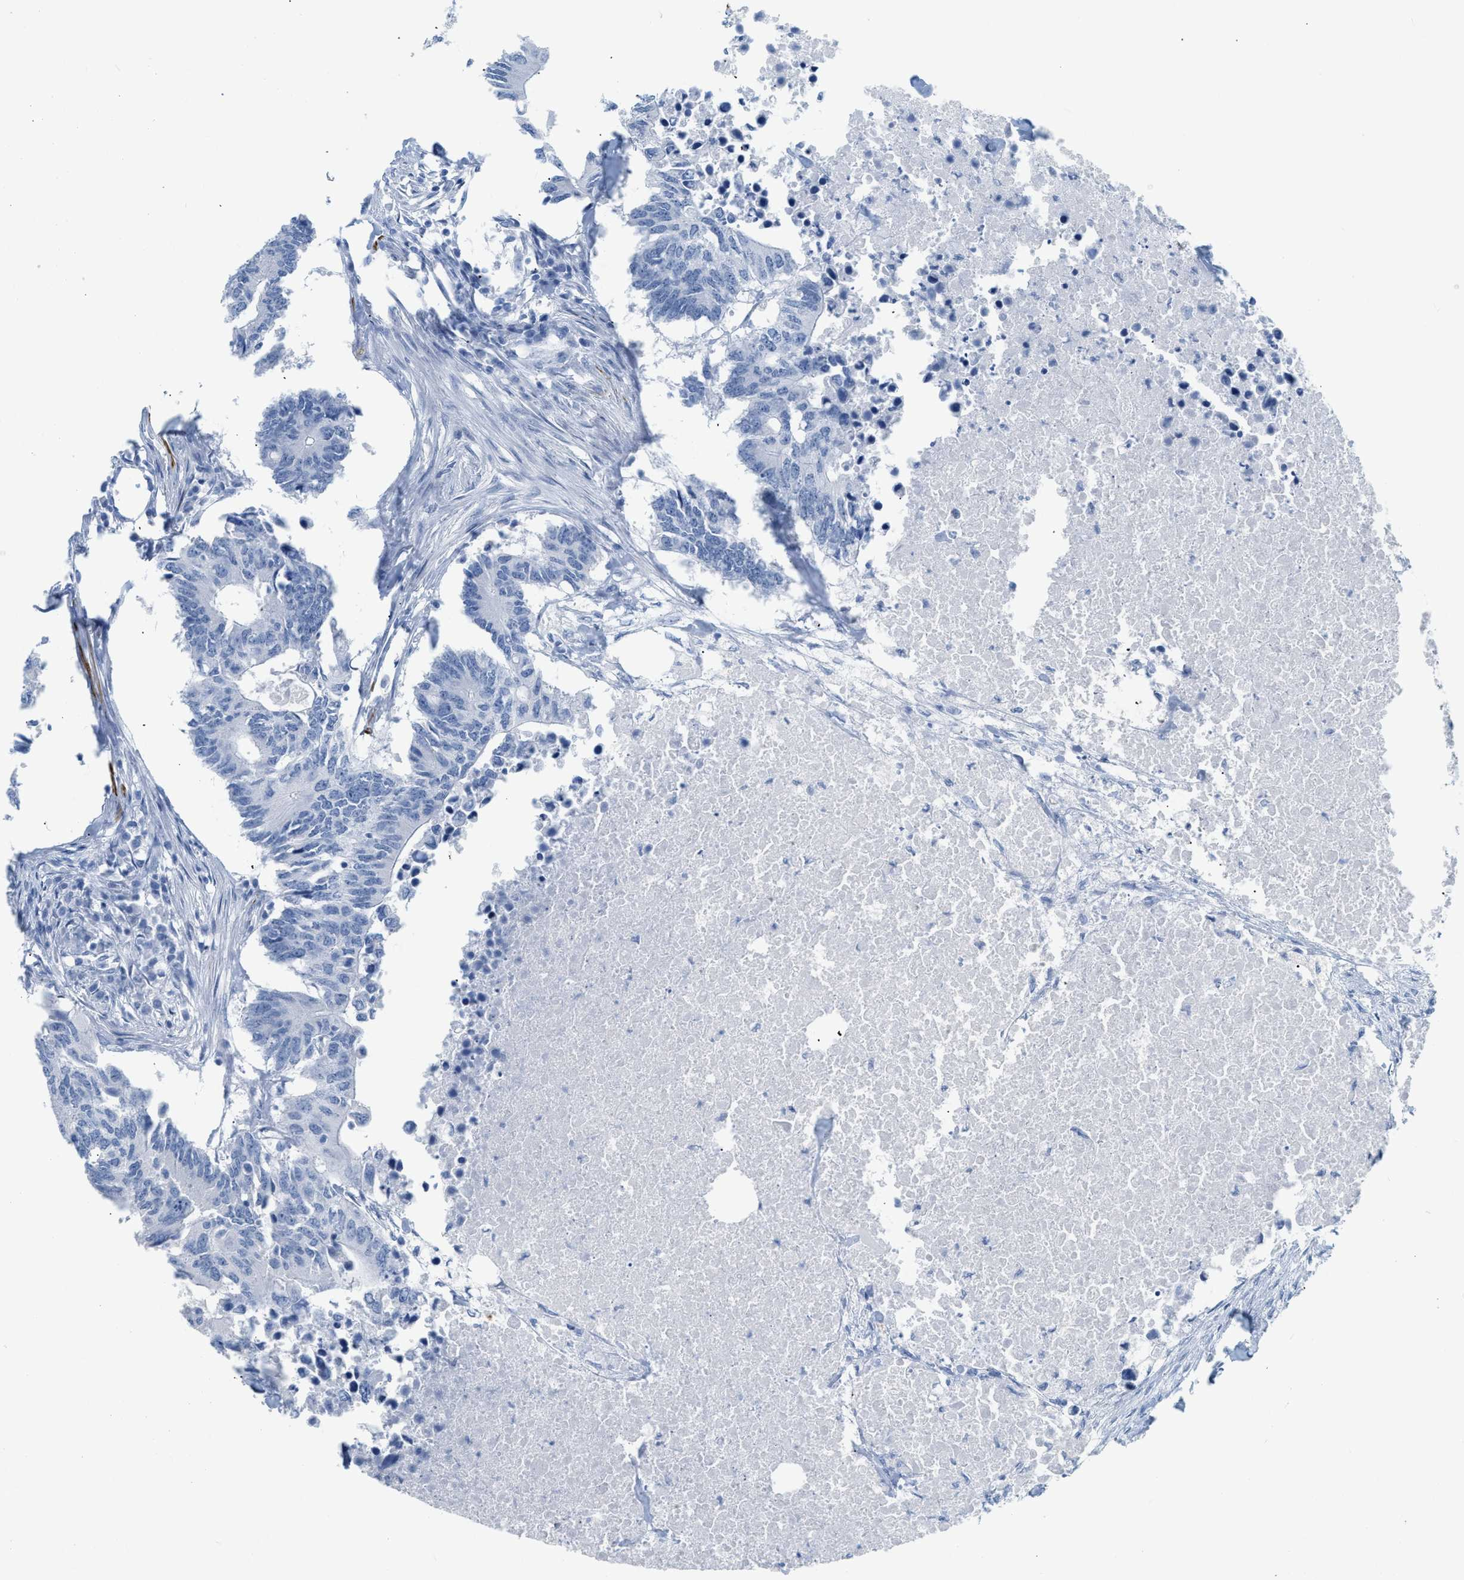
{"staining": {"intensity": "negative", "quantity": "none", "location": "none"}, "tissue": "colorectal cancer", "cell_type": "Tumor cells", "image_type": "cancer", "snomed": [{"axis": "morphology", "description": "Adenocarcinoma, NOS"}, {"axis": "topography", "description": "Colon"}], "caption": "Immunohistochemistry (IHC) of colorectal cancer reveals no staining in tumor cells. (Stains: DAB immunohistochemistry (IHC) with hematoxylin counter stain, Microscopy: brightfield microscopy at high magnification).", "gene": "DES", "patient": {"sex": "male", "age": 71}}